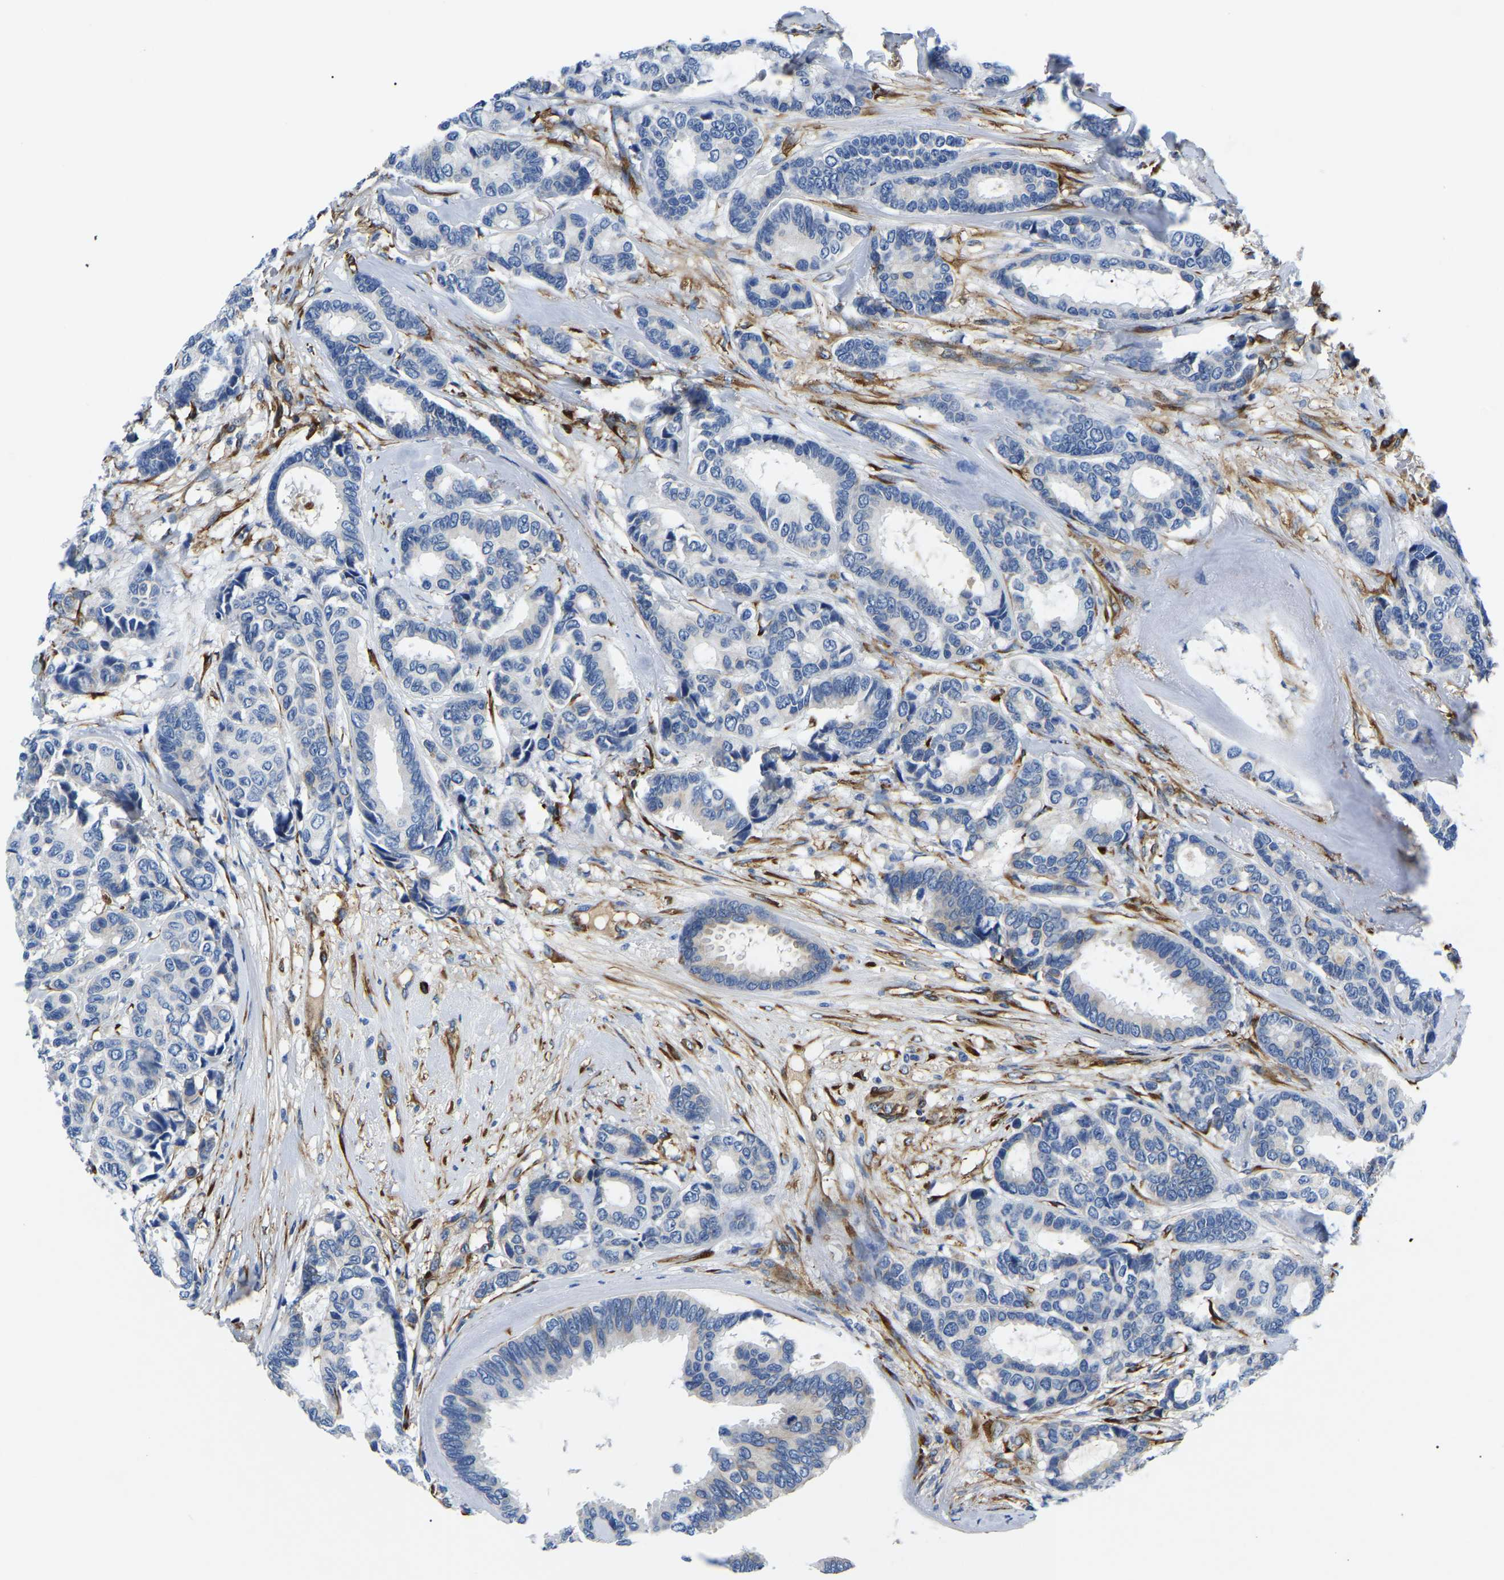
{"staining": {"intensity": "negative", "quantity": "none", "location": "none"}, "tissue": "breast cancer", "cell_type": "Tumor cells", "image_type": "cancer", "snomed": [{"axis": "morphology", "description": "Duct carcinoma"}, {"axis": "topography", "description": "Breast"}], "caption": "This is a micrograph of immunohistochemistry (IHC) staining of breast cancer (intraductal carcinoma), which shows no staining in tumor cells.", "gene": "DUSP8", "patient": {"sex": "female", "age": 87}}